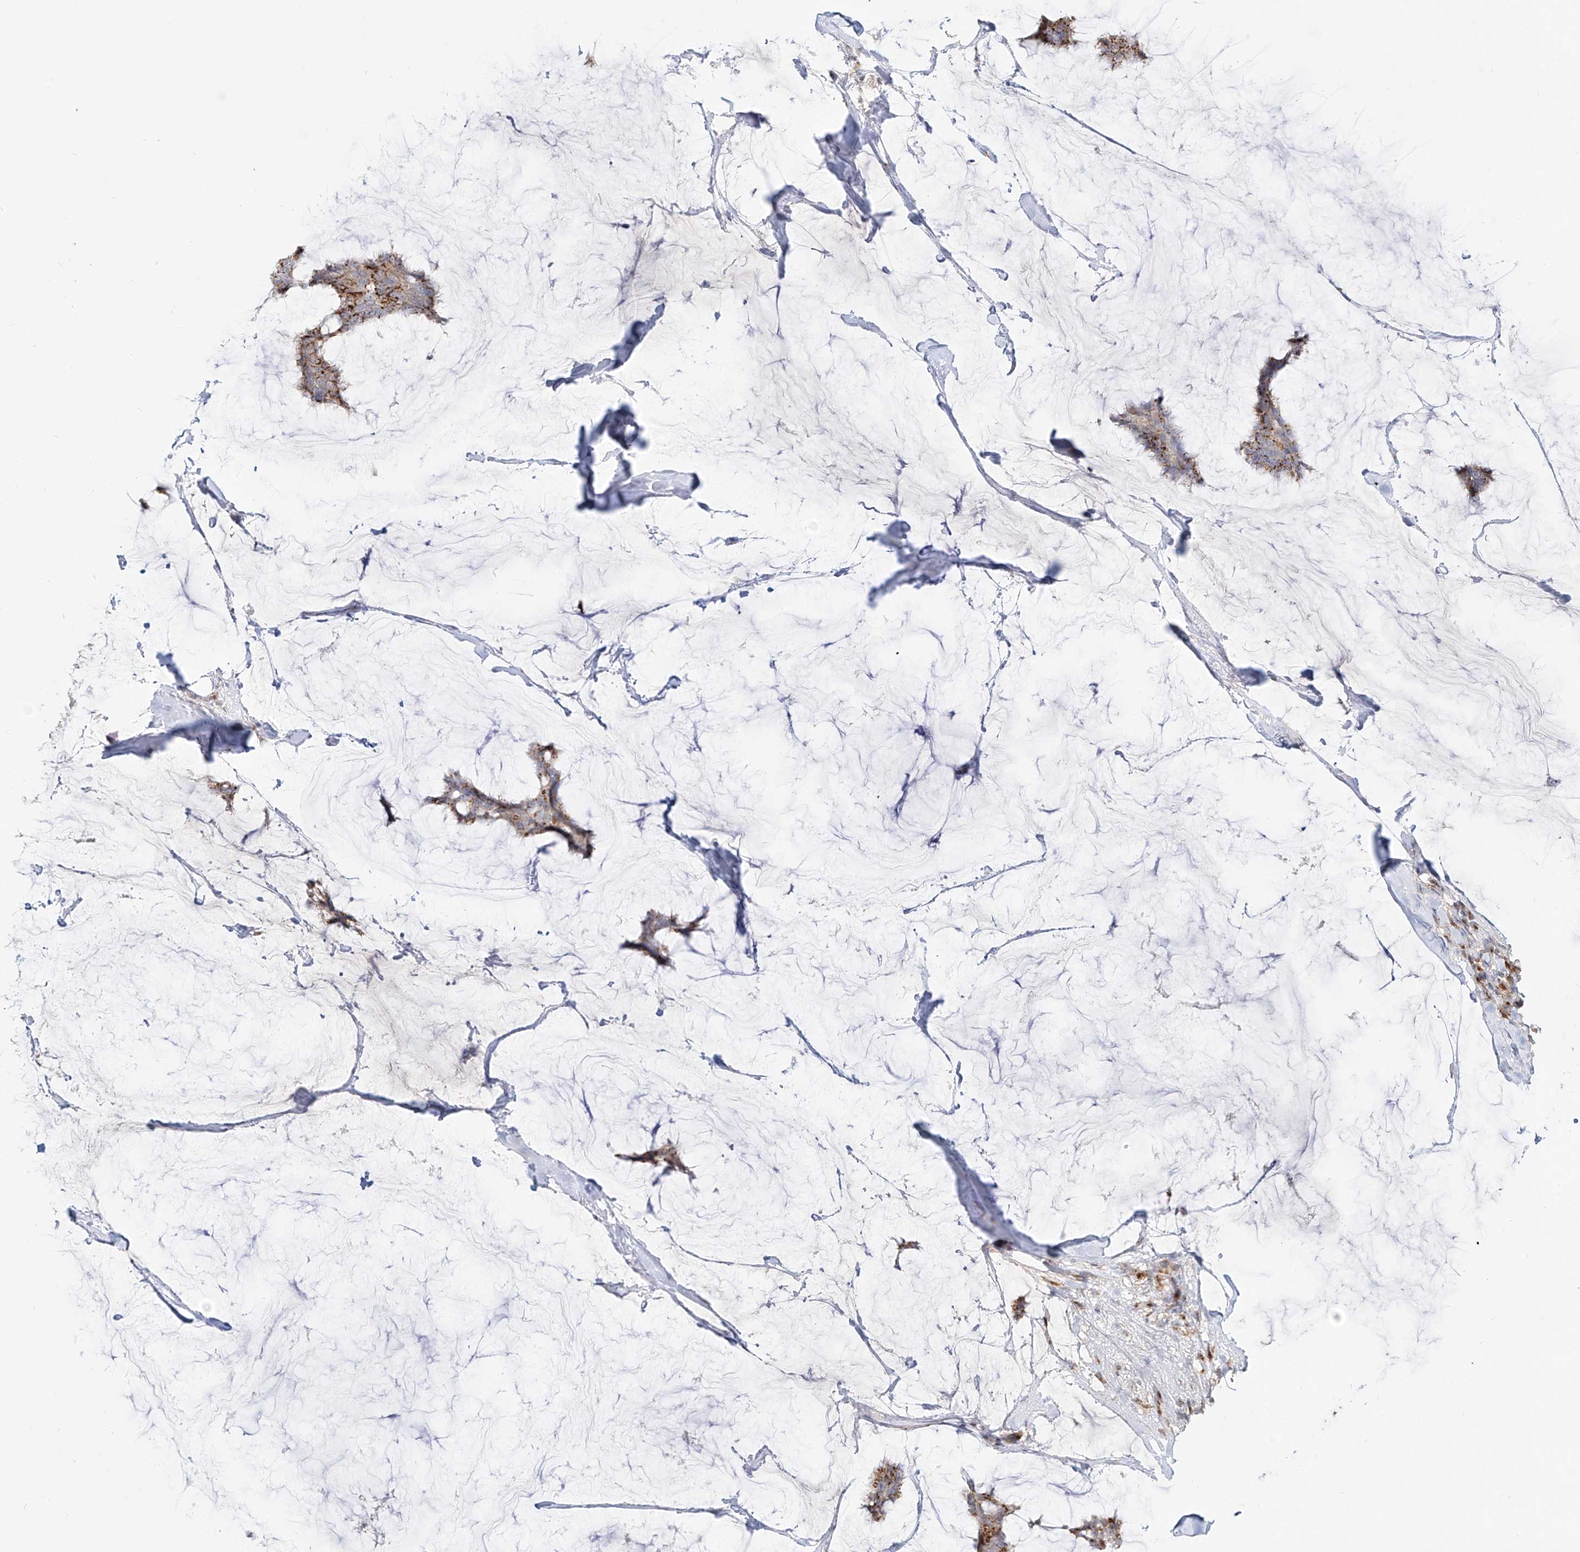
{"staining": {"intensity": "moderate", "quantity": ">75%", "location": "cytoplasmic/membranous"}, "tissue": "breast cancer", "cell_type": "Tumor cells", "image_type": "cancer", "snomed": [{"axis": "morphology", "description": "Duct carcinoma"}, {"axis": "topography", "description": "Breast"}], "caption": "DAB (3,3'-diaminobenzidine) immunohistochemical staining of breast infiltrating ductal carcinoma displays moderate cytoplasmic/membranous protein staining in about >75% of tumor cells.", "gene": "BSDC1", "patient": {"sex": "female", "age": 93}}